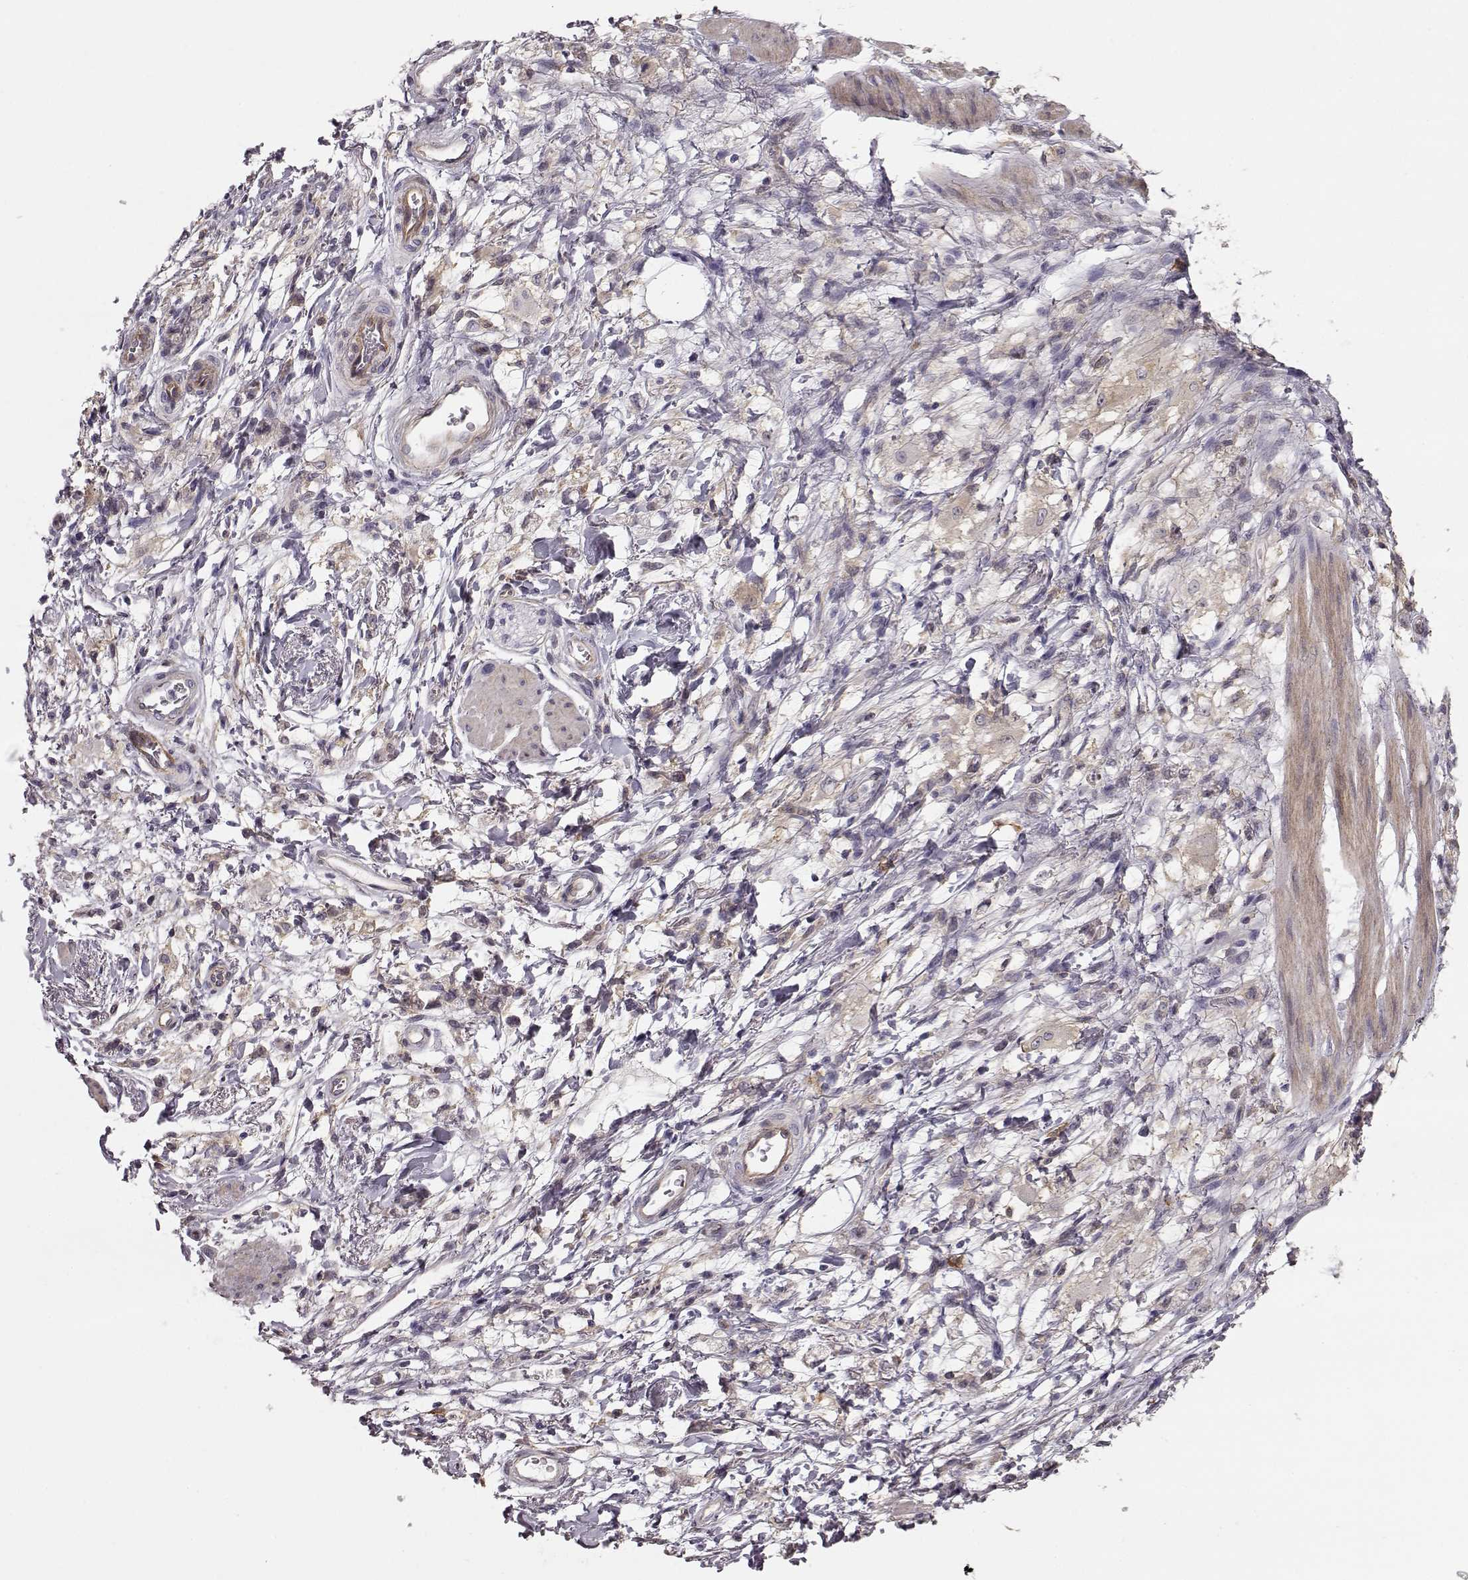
{"staining": {"intensity": "weak", "quantity": "25%-75%", "location": "cytoplasmic/membranous"}, "tissue": "stomach cancer", "cell_type": "Tumor cells", "image_type": "cancer", "snomed": [{"axis": "morphology", "description": "Adenocarcinoma, NOS"}, {"axis": "topography", "description": "Stomach"}], "caption": "Stomach adenocarcinoma stained with a protein marker exhibits weak staining in tumor cells.", "gene": "GPR50", "patient": {"sex": "female", "age": 60}}